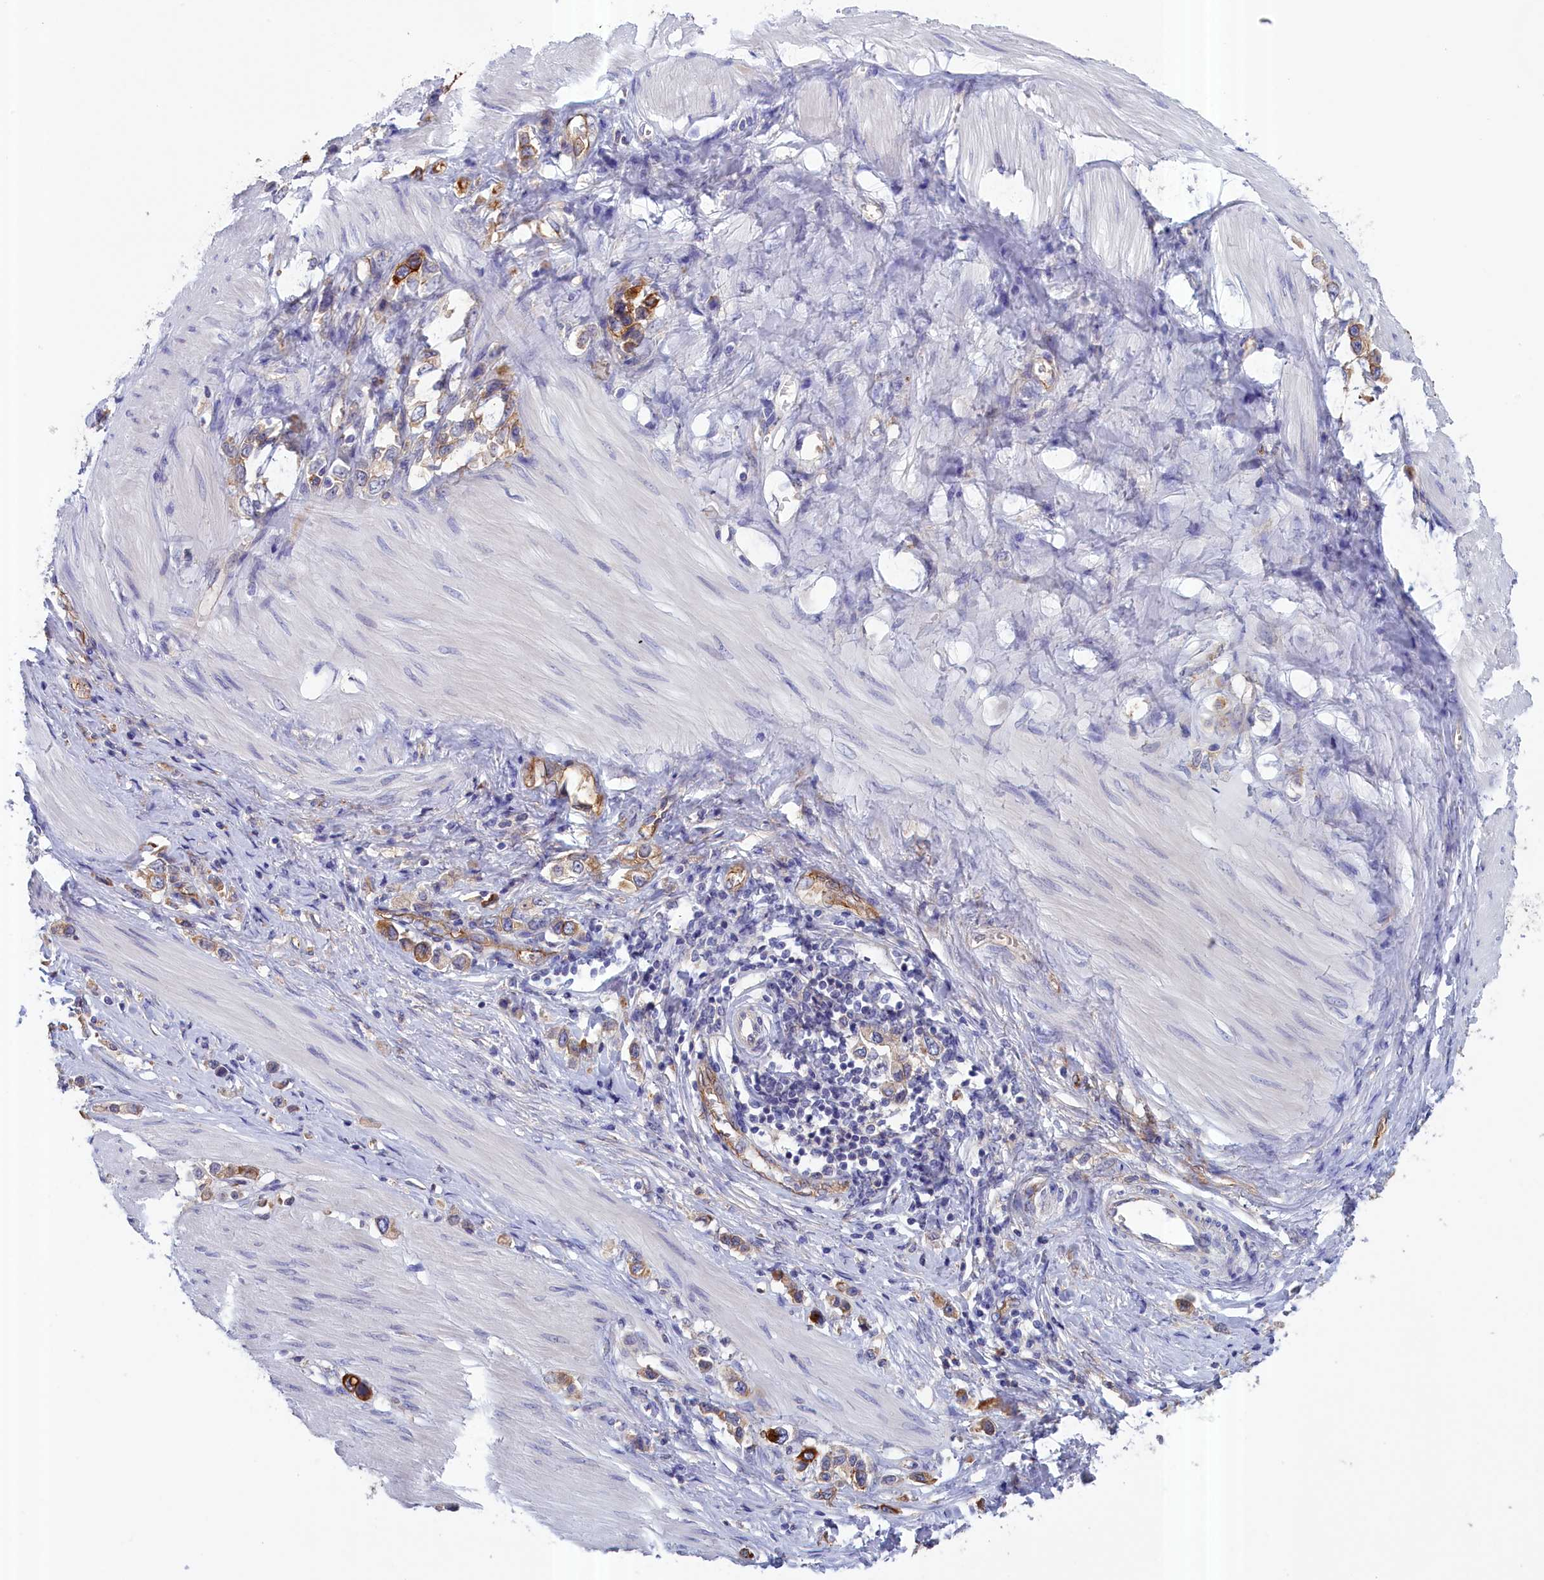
{"staining": {"intensity": "strong", "quantity": "<25%", "location": "cytoplasmic/membranous"}, "tissue": "stomach cancer", "cell_type": "Tumor cells", "image_type": "cancer", "snomed": [{"axis": "morphology", "description": "Adenocarcinoma, NOS"}, {"axis": "topography", "description": "Stomach"}], "caption": "Stomach cancer (adenocarcinoma) stained with a brown dye demonstrates strong cytoplasmic/membranous positive staining in approximately <25% of tumor cells.", "gene": "COL19A1", "patient": {"sex": "female", "age": 65}}